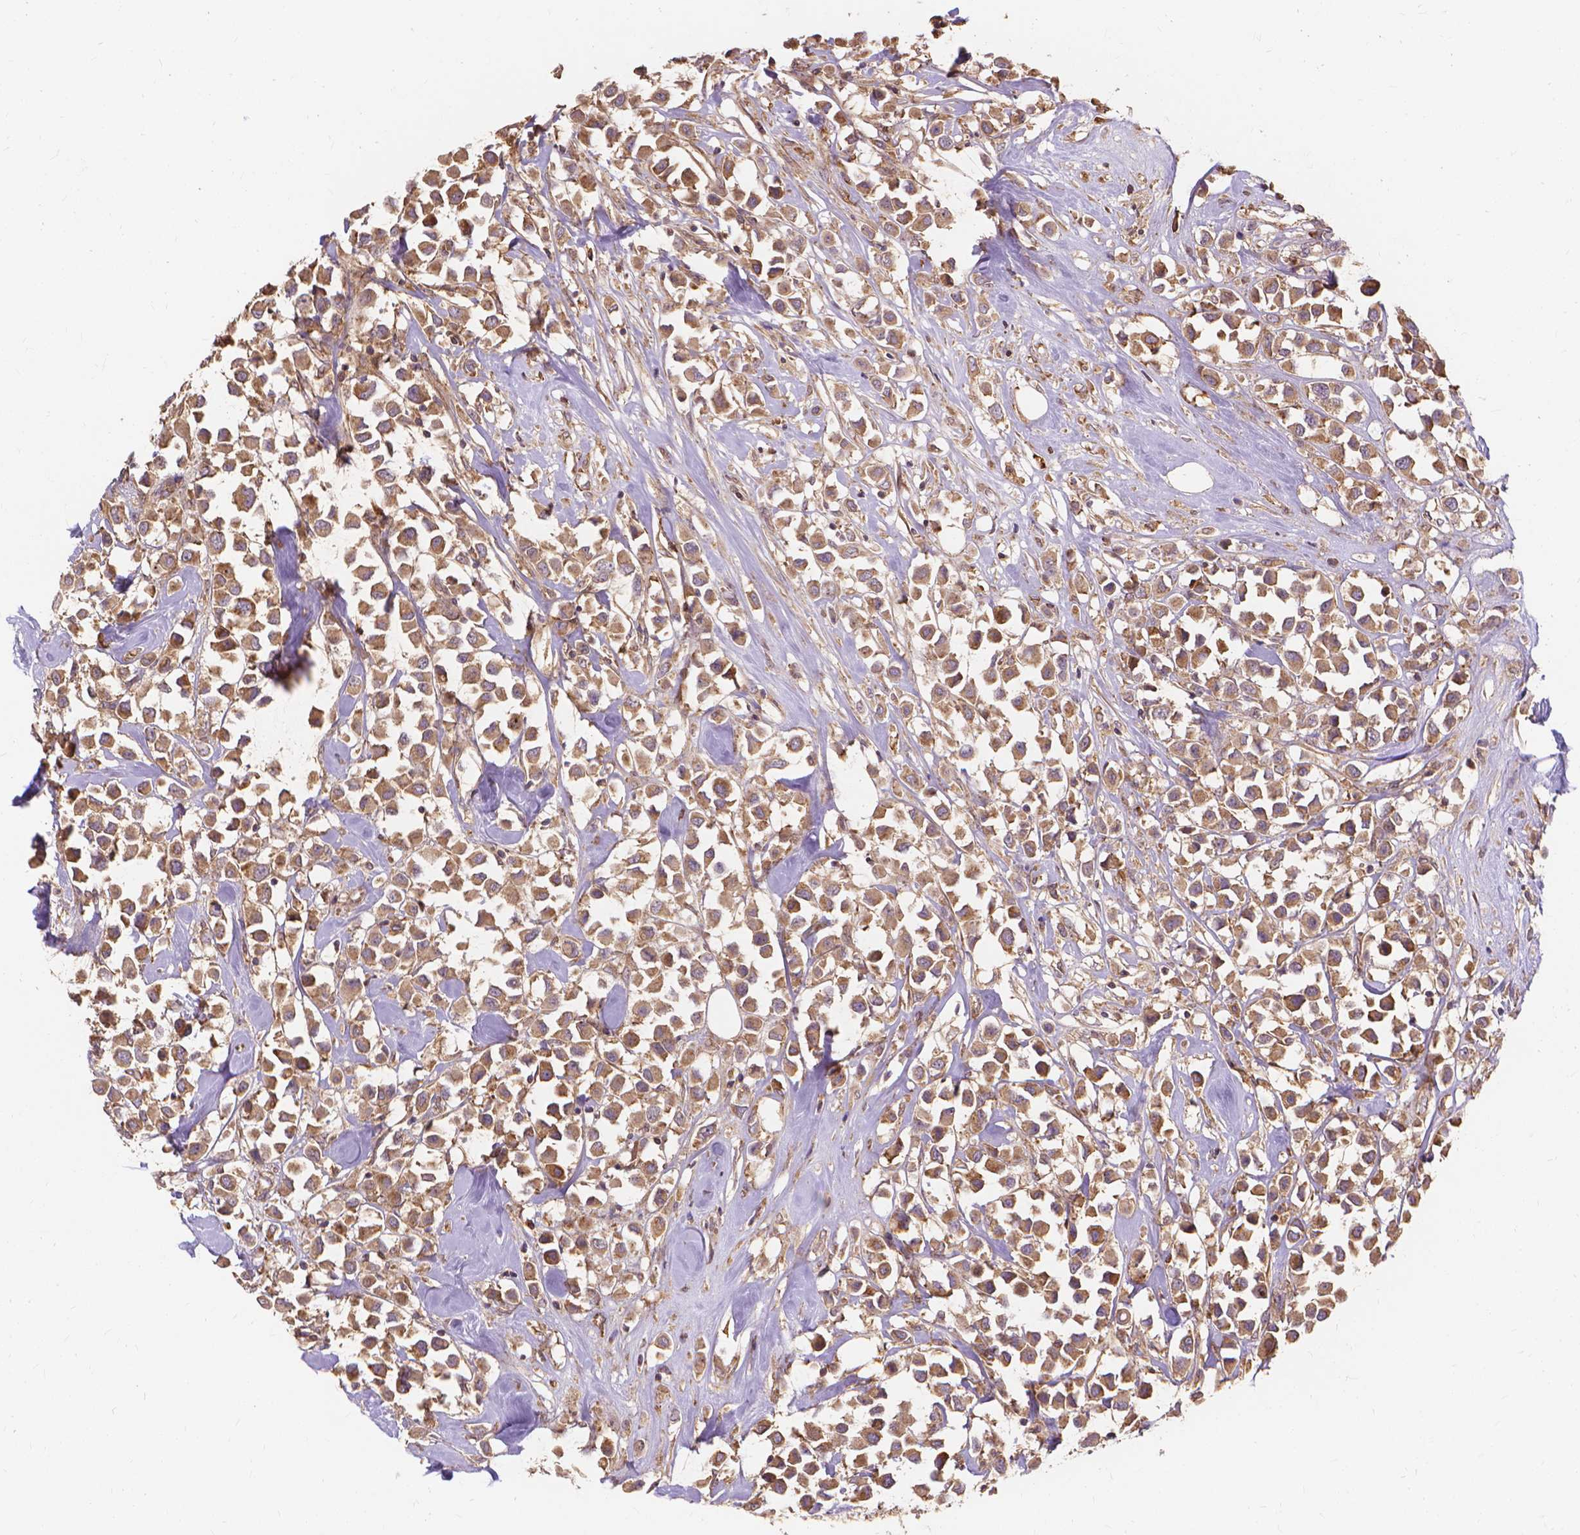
{"staining": {"intensity": "moderate", "quantity": ">75%", "location": "cytoplasmic/membranous"}, "tissue": "breast cancer", "cell_type": "Tumor cells", "image_type": "cancer", "snomed": [{"axis": "morphology", "description": "Duct carcinoma"}, {"axis": "topography", "description": "Breast"}], "caption": "Protein analysis of breast cancer (infiltrating ductal carcinoma) tissue reveals moderate cytoplasmic/membranous expression in about >75% of tumor cells. (IHC, brightfield microscopy, high magnification).", "gene": "TAB2", "patient": {"sex": "female", "age": 61}}